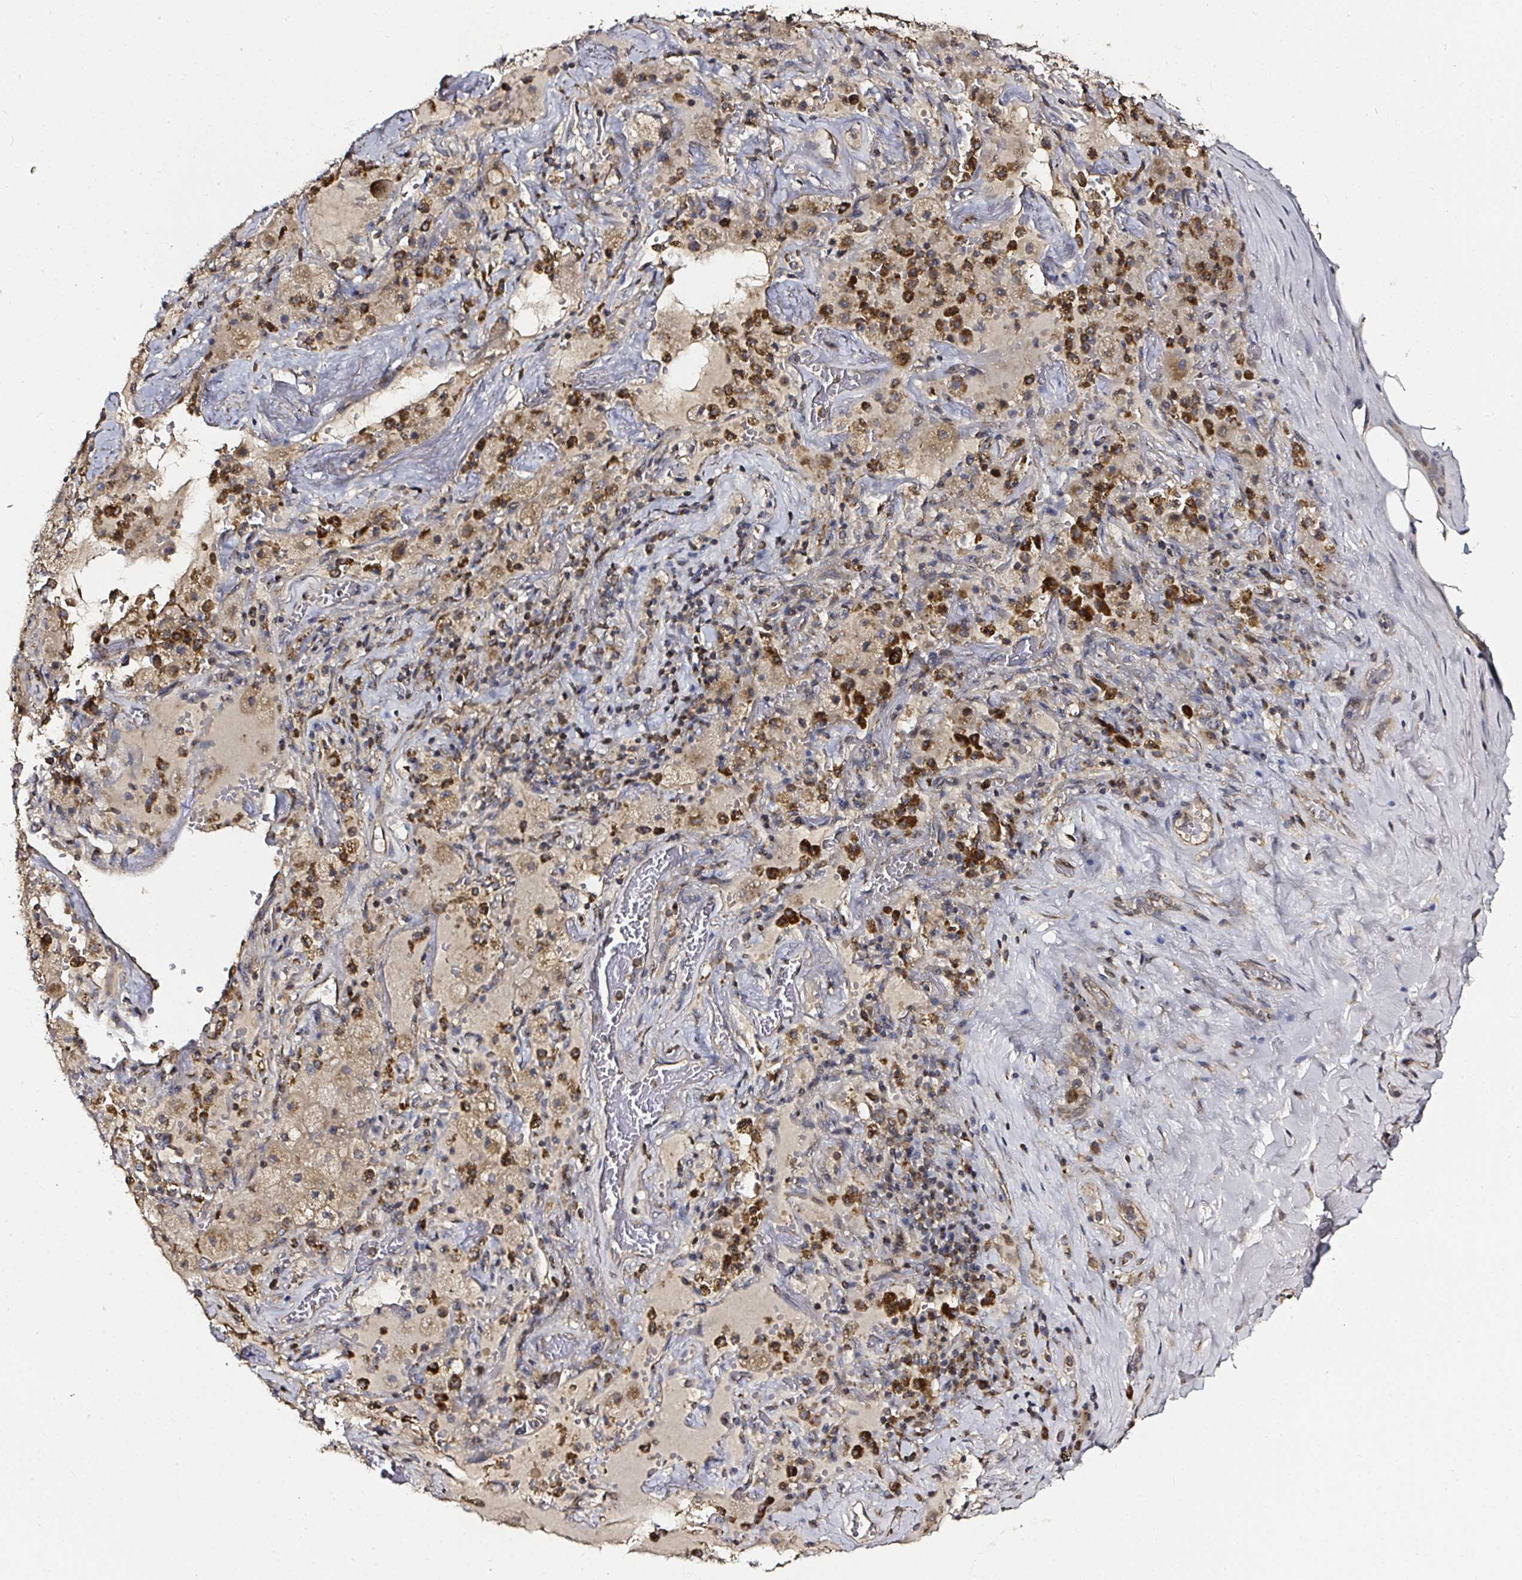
{"staining": {"intensity": "weak", "quantity": ">75%", "location": "cytoplasmic/membranous"}, "tissue": "adipose tissue", "cell_type": "Adipocytes", "image_type": "normal", "snomed": [{"axis": "morphology", "description": "Normal tissue, NOS"}, {"axis": "topography", "description": "Cartilage tissue"}, {"axis": "topography", "description": "Bronchus"}], "caption": "A brown stain shows weak cytoplasmic/membranous expression of a protein in adipocytes of benign adipose tissue. The staining was performed using DAB to visualize the protein expression in brown, while the nuclei were stained in blue with hematoxylin (Magnification: 20x).", "gene": "ATAD3A", "patient": {"sex": "male", "age": 64}}